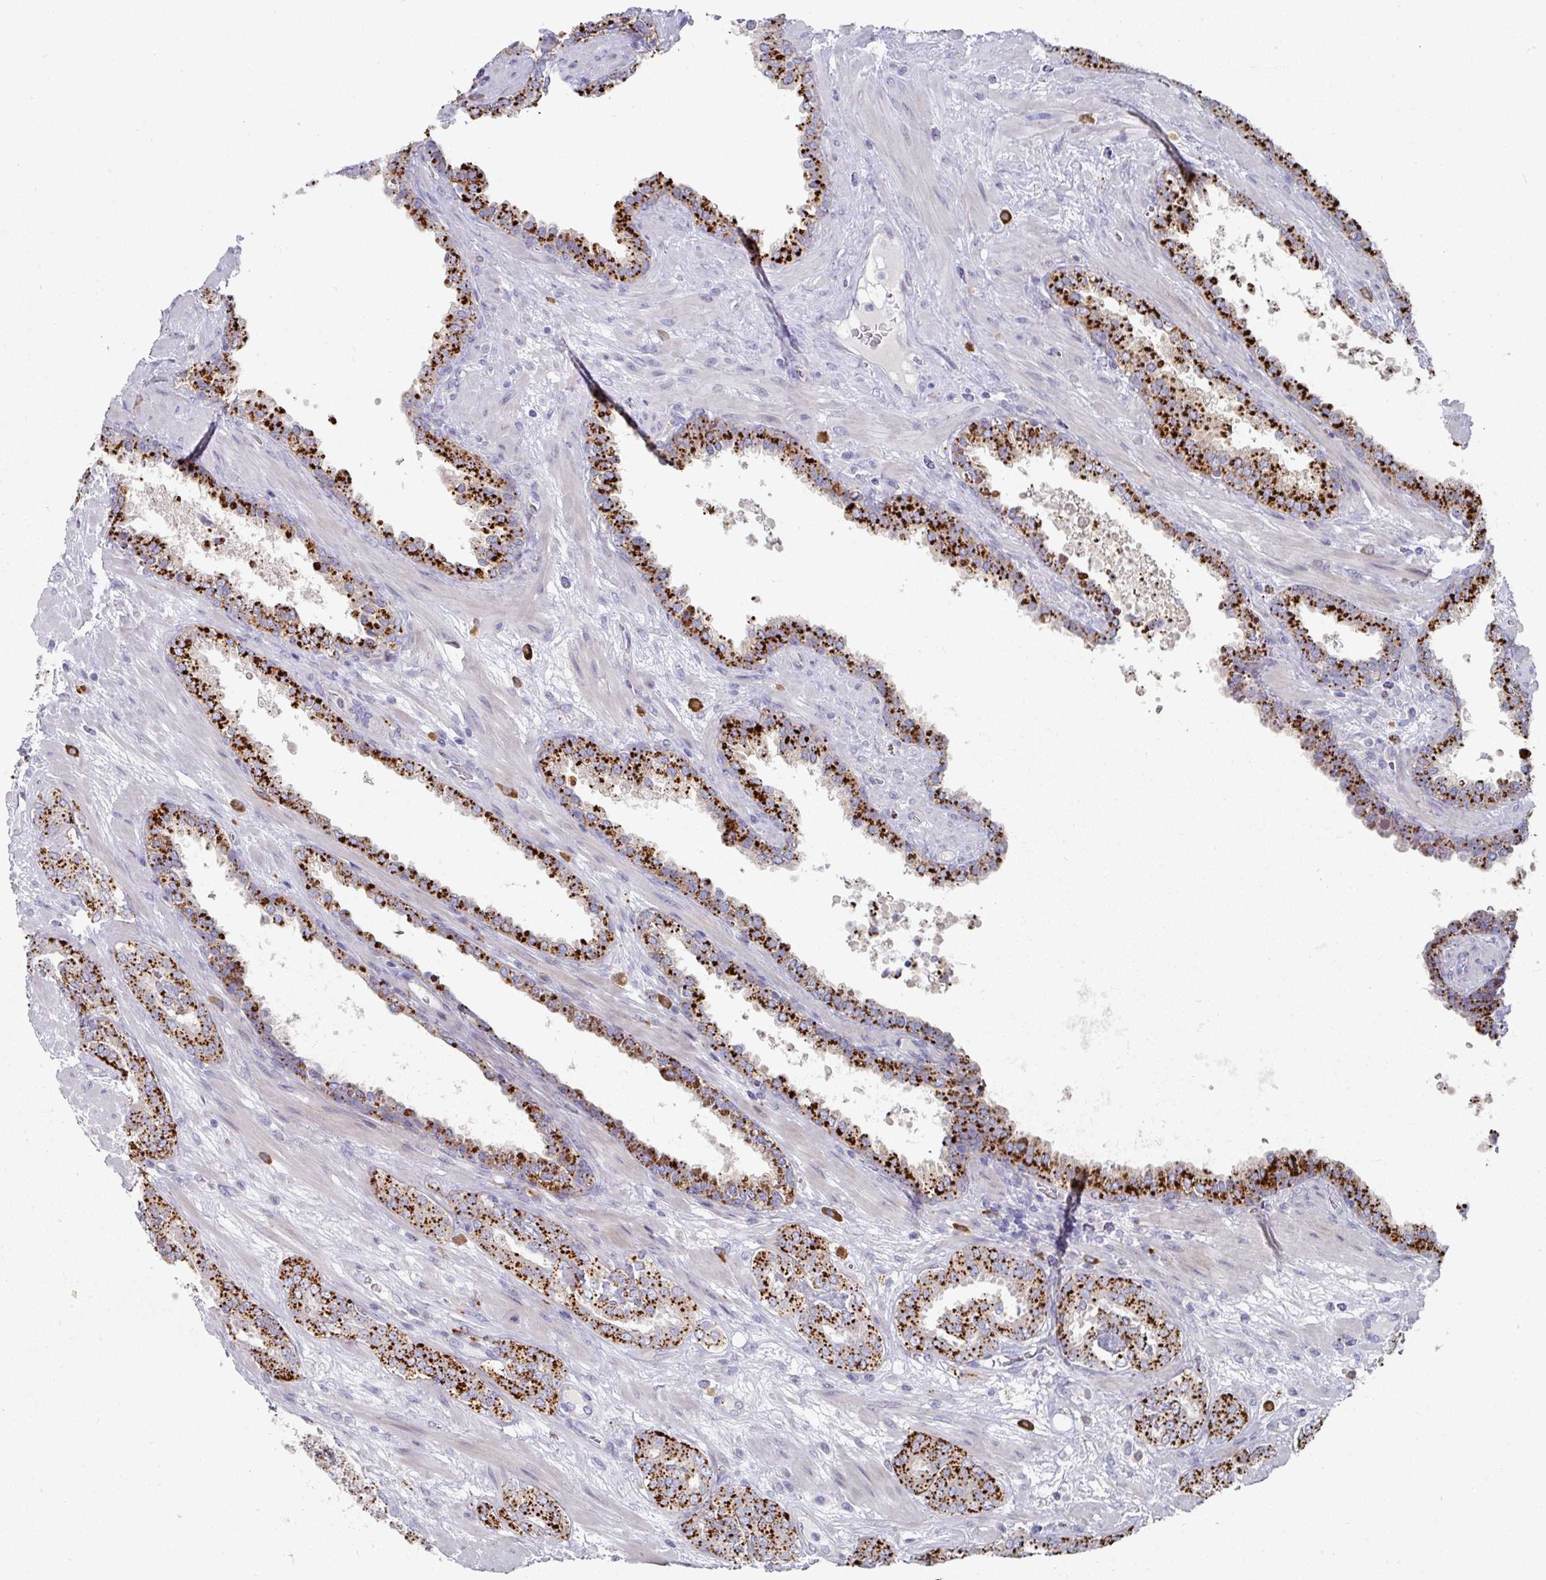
{"staining": {"intensity": "strong", "quantity": ">75%", "location": "cytoplasmic/membranous"}, "tissue": "prostate cancer", "cell_type": "Tumor cells", "image_type": "cancer", "snomed": [{"axis": "morphology", "description": "Adenocarcinoma, High grade"}, {"axis": "topography", "description": "Prostate"}], "caption": "Brown immunohistochemical staining in human prostate cancer displays strong cytoplasmic/membranous expression in approximately >75% of tumor cells.", "gene": "NT5C1A", "patient": {"sex": "male", "age": 71}}